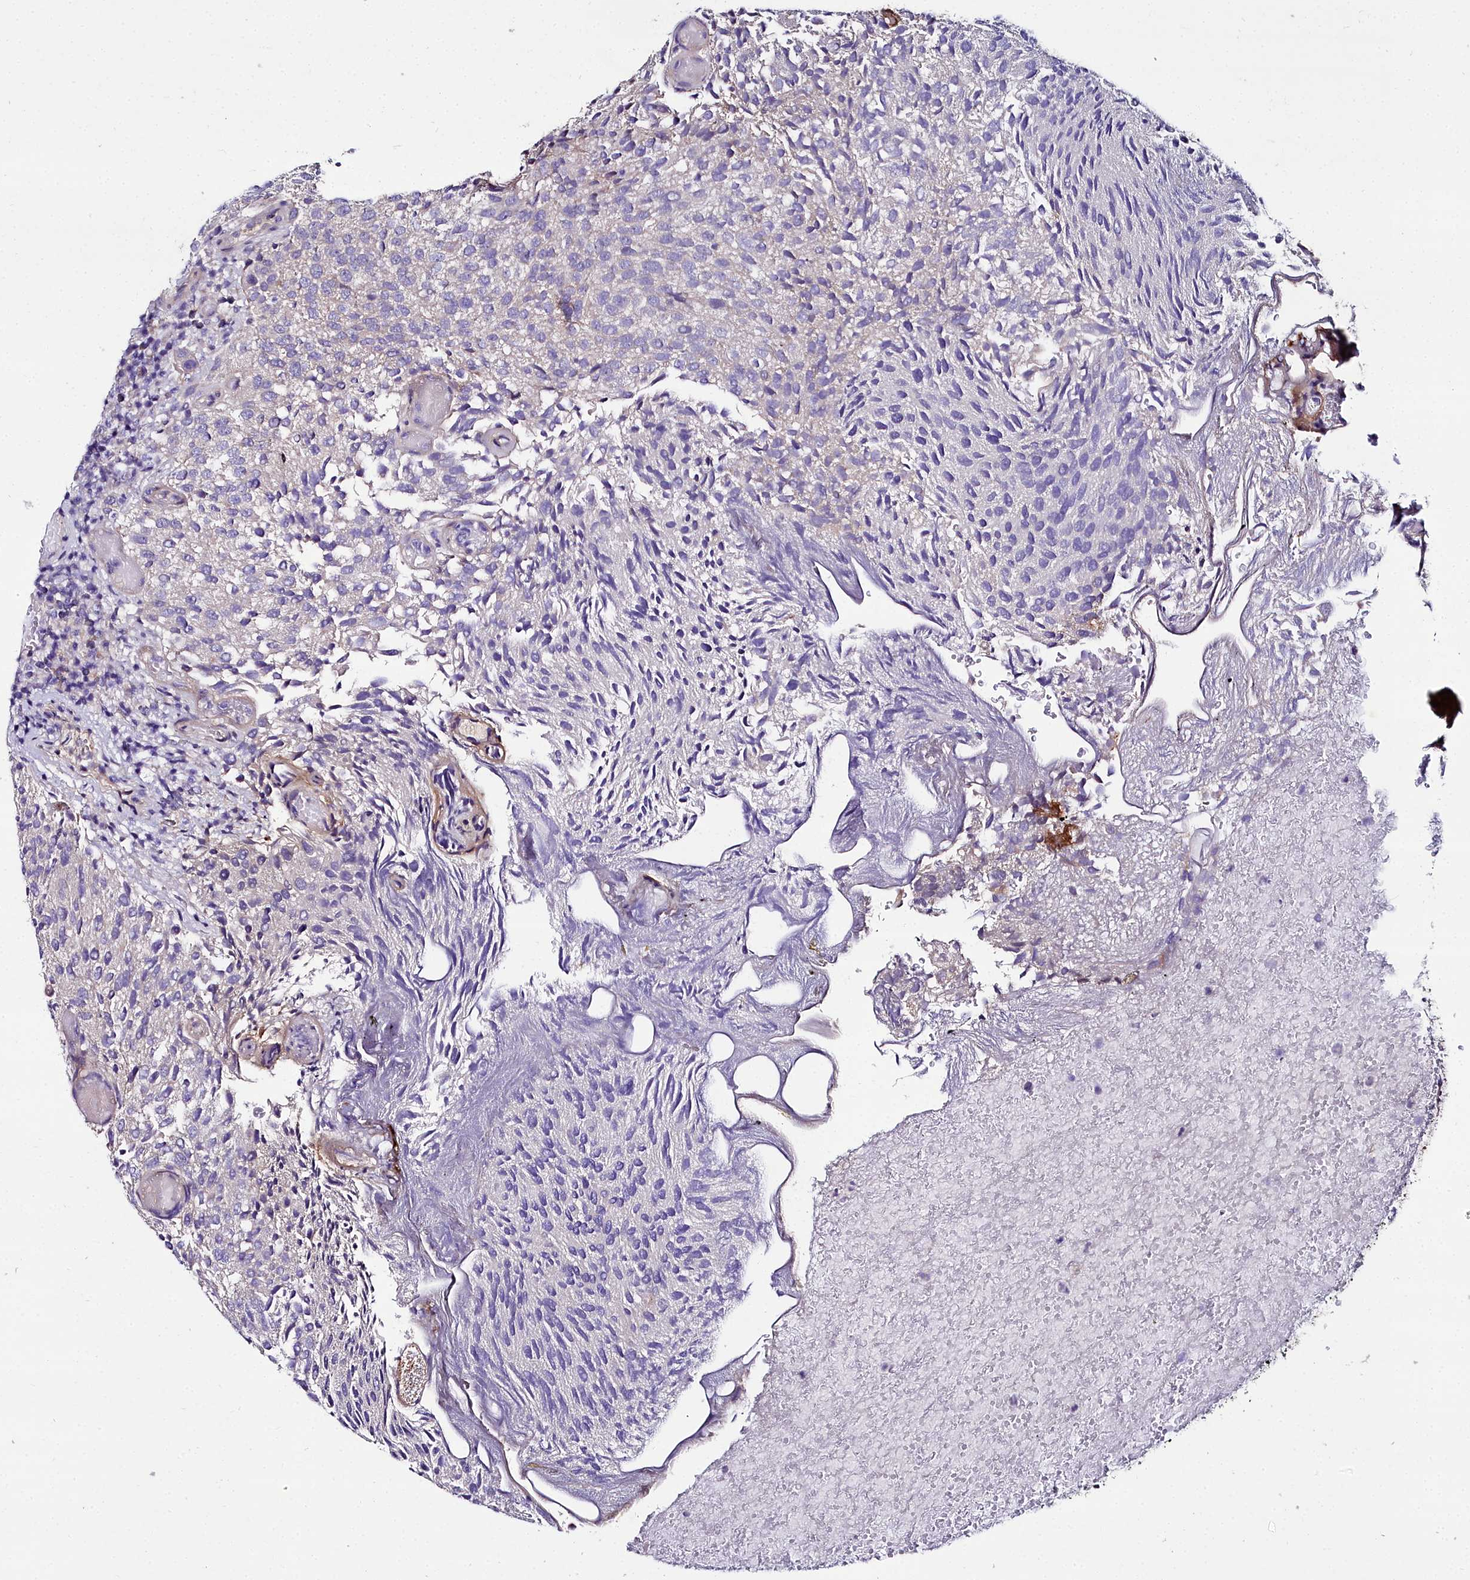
{"staining": {"intensity": "negative", "quantity": "none", "location": "none"}, "tissue": "urothelial cancer", "cell_type": "Tumor cells", "image_type": "cancer", "snomed": [{"axis": "morphology", "description": "Urothelial carcinoma, Low grade"}, {"axis": "topography", "description": "Urinary bladder"}], "caption": "Immunohistochemistry (IHC) histopathology image of neoplastic tissue: low-grade urothelial carcinoma stained with DAB displays no significant protein positivity in tumor cells.", "gene": "NT5M", "patient": {"sex": "male", "age": 78}}